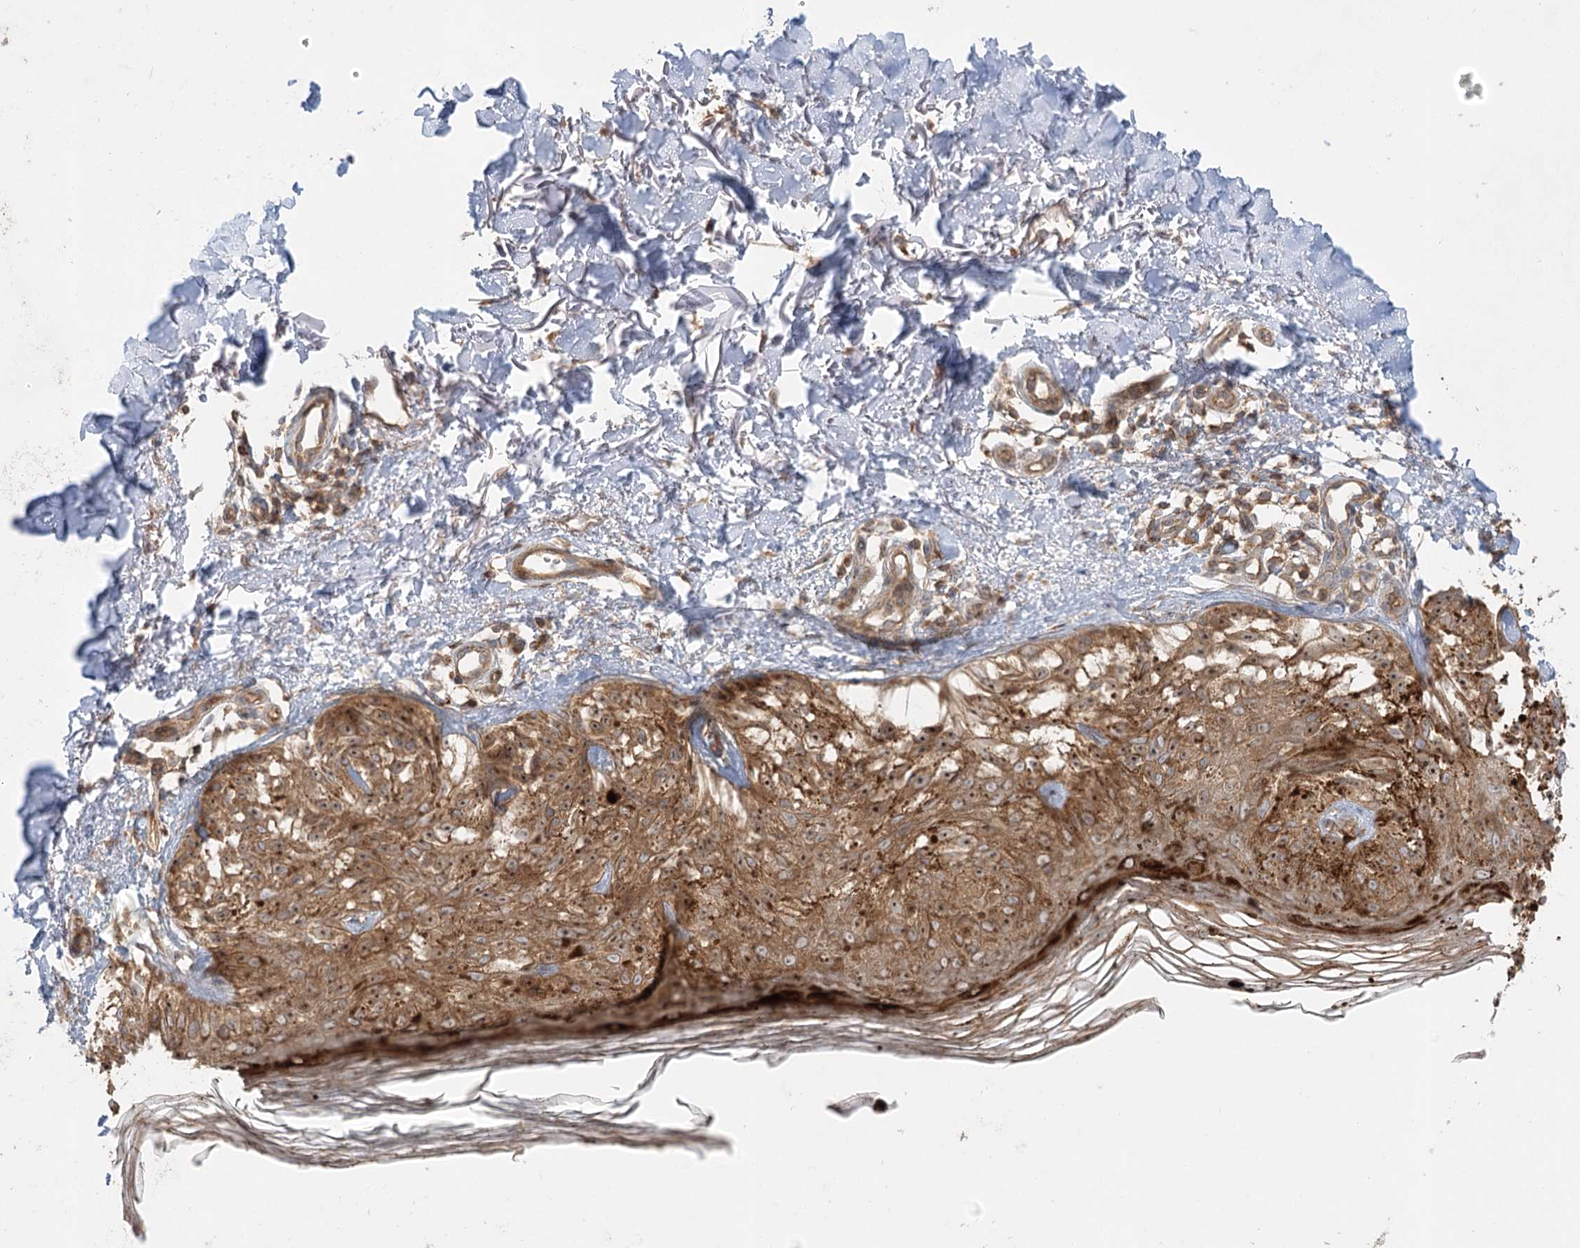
{"staining": {"intensity": "moderate", "quantity": ">75%", "location": "cytoplasmic/membranous,nuclear"}, "tissue": "melanoma", "cell_type": "Tumor cells", "image_type": "cancer", "snomed": [{"axis": "morphology", "description": "Malignant melanoma, NOS"}, {"axis": "topography", "description": "Skin"}], "caption": "Immunohistochemical staining of human malignant melanoma demonstrates moderate cytoplasmic/membranous and nuclear protein positivity in about >75% of tumor cells. (IHC, brightfield microscopy, high magnification).", "gene": "RAPGEF6", "patient": {"sex": "female", "age": 50}}